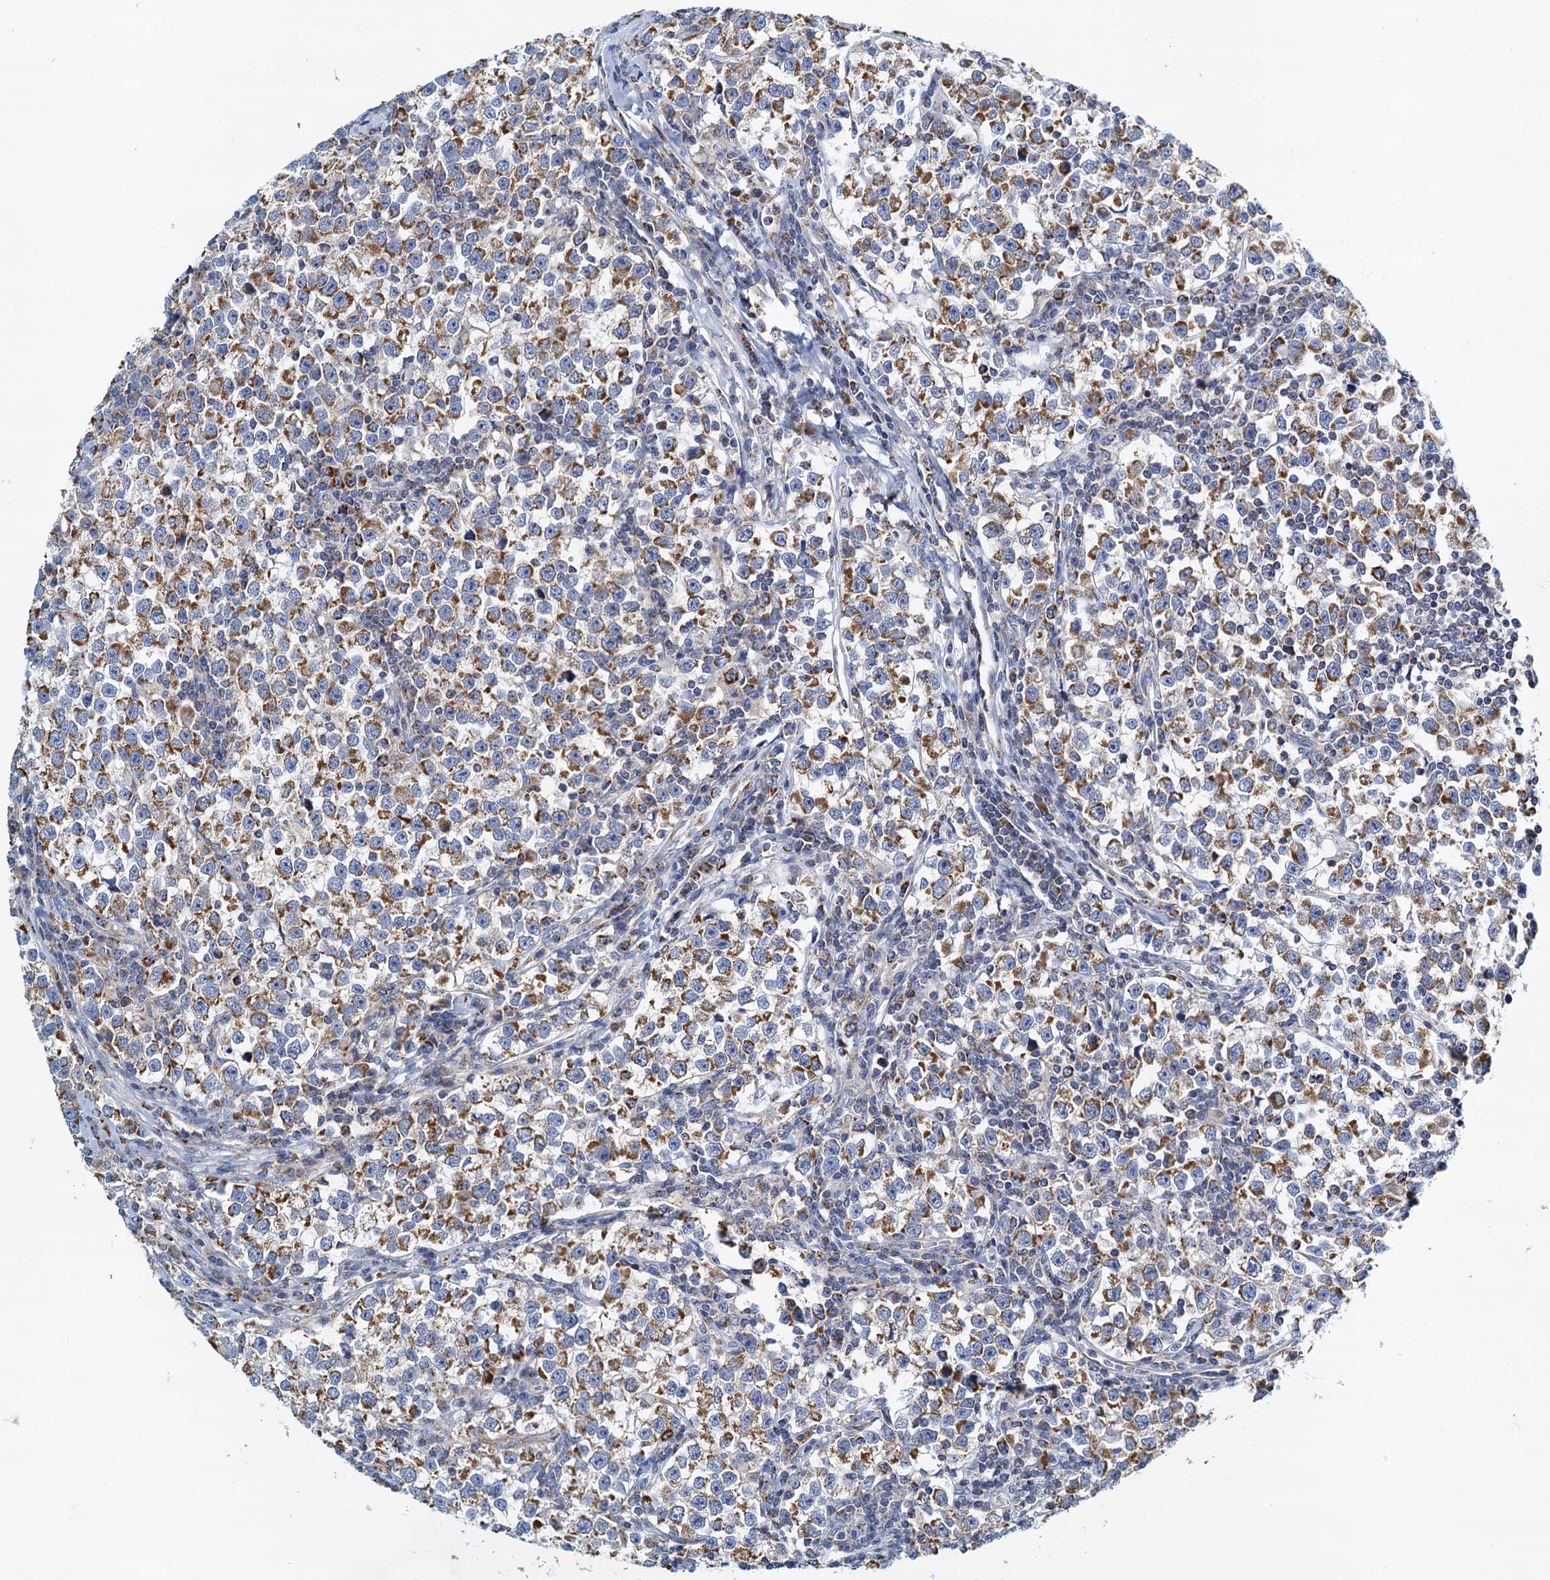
{"staining": {"intensity": "moderate", "quantity": ">75%", "location": "cytoplasmic/membranous"}, "tissue": "testis cancer", "cell_type": "Tumor cells", "image_type": "cancer", "snomed": [{"axis": "morphology", "description": "Normal tissue, NOS"}, {"axis": "morphology", "description": "Seminoma, NOS"}, {"axis": "topography", "description": "Testis"}], "caption": "Immunohistochemical staining of seminoma (testis) exhibits medium levels of moderate cytoplasmic/membranous protein staining in approximately >75% of tumor cells.", "gene": "POC1A", "patient": {"sex": "male", "age": 43}}